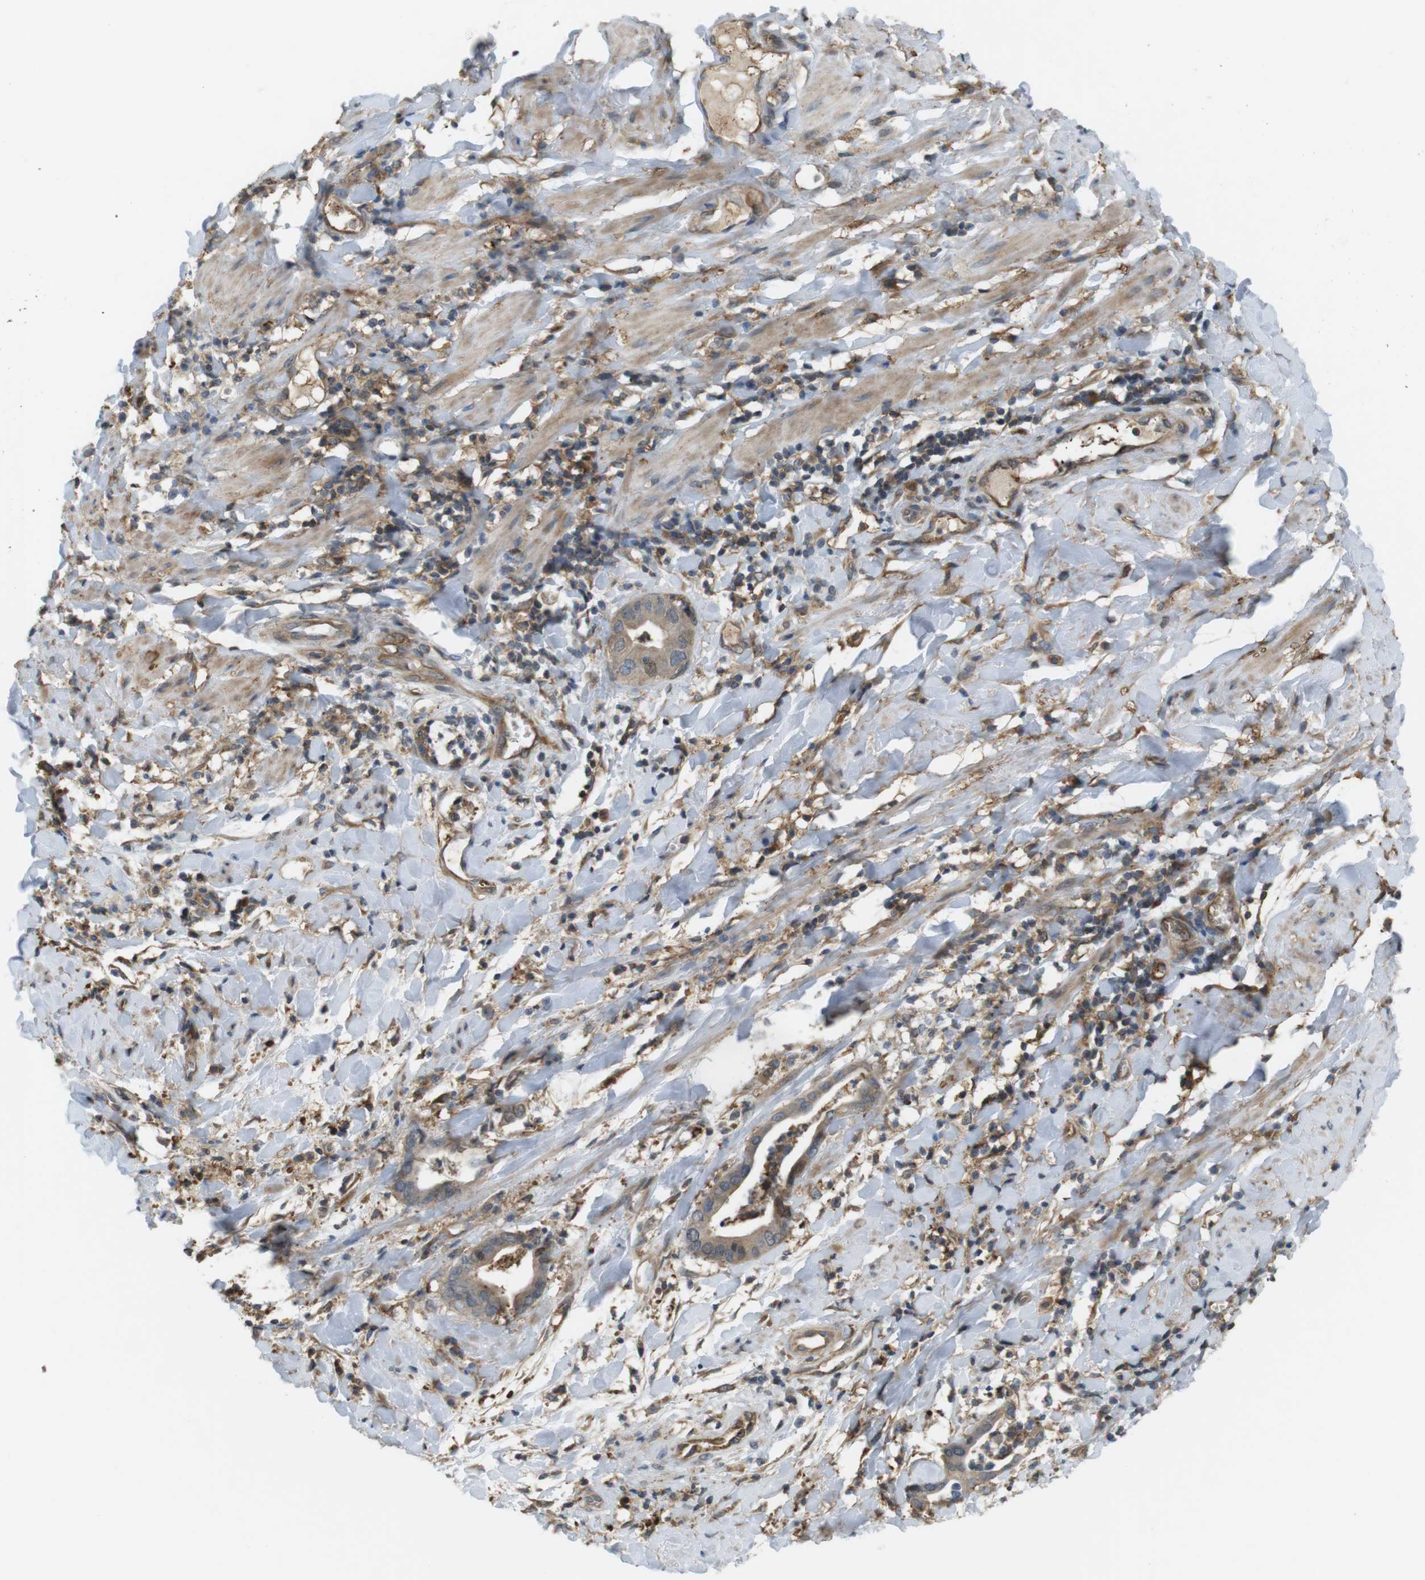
{"staining": {"intensity": "weak", "quantity": ">75%", "location": "cytoplasmic/membranous"}, "tissue": "cervical cancer", "cell_type": "Tumor cells", "image_type": "cancer", "snomed": [{"axis": "morphology", "description": "Adenocarcinoma, NOS"}, {"axis": "topography", "description": "Cervix"}], "caption": "Cervical cancer stained for a protein (brown) reveals weak cytoplasmic/membranous positive staining in about >75% of tumor cells.", "gene": "DDAH2", "patient": {"sex": "female", "age": 44}}